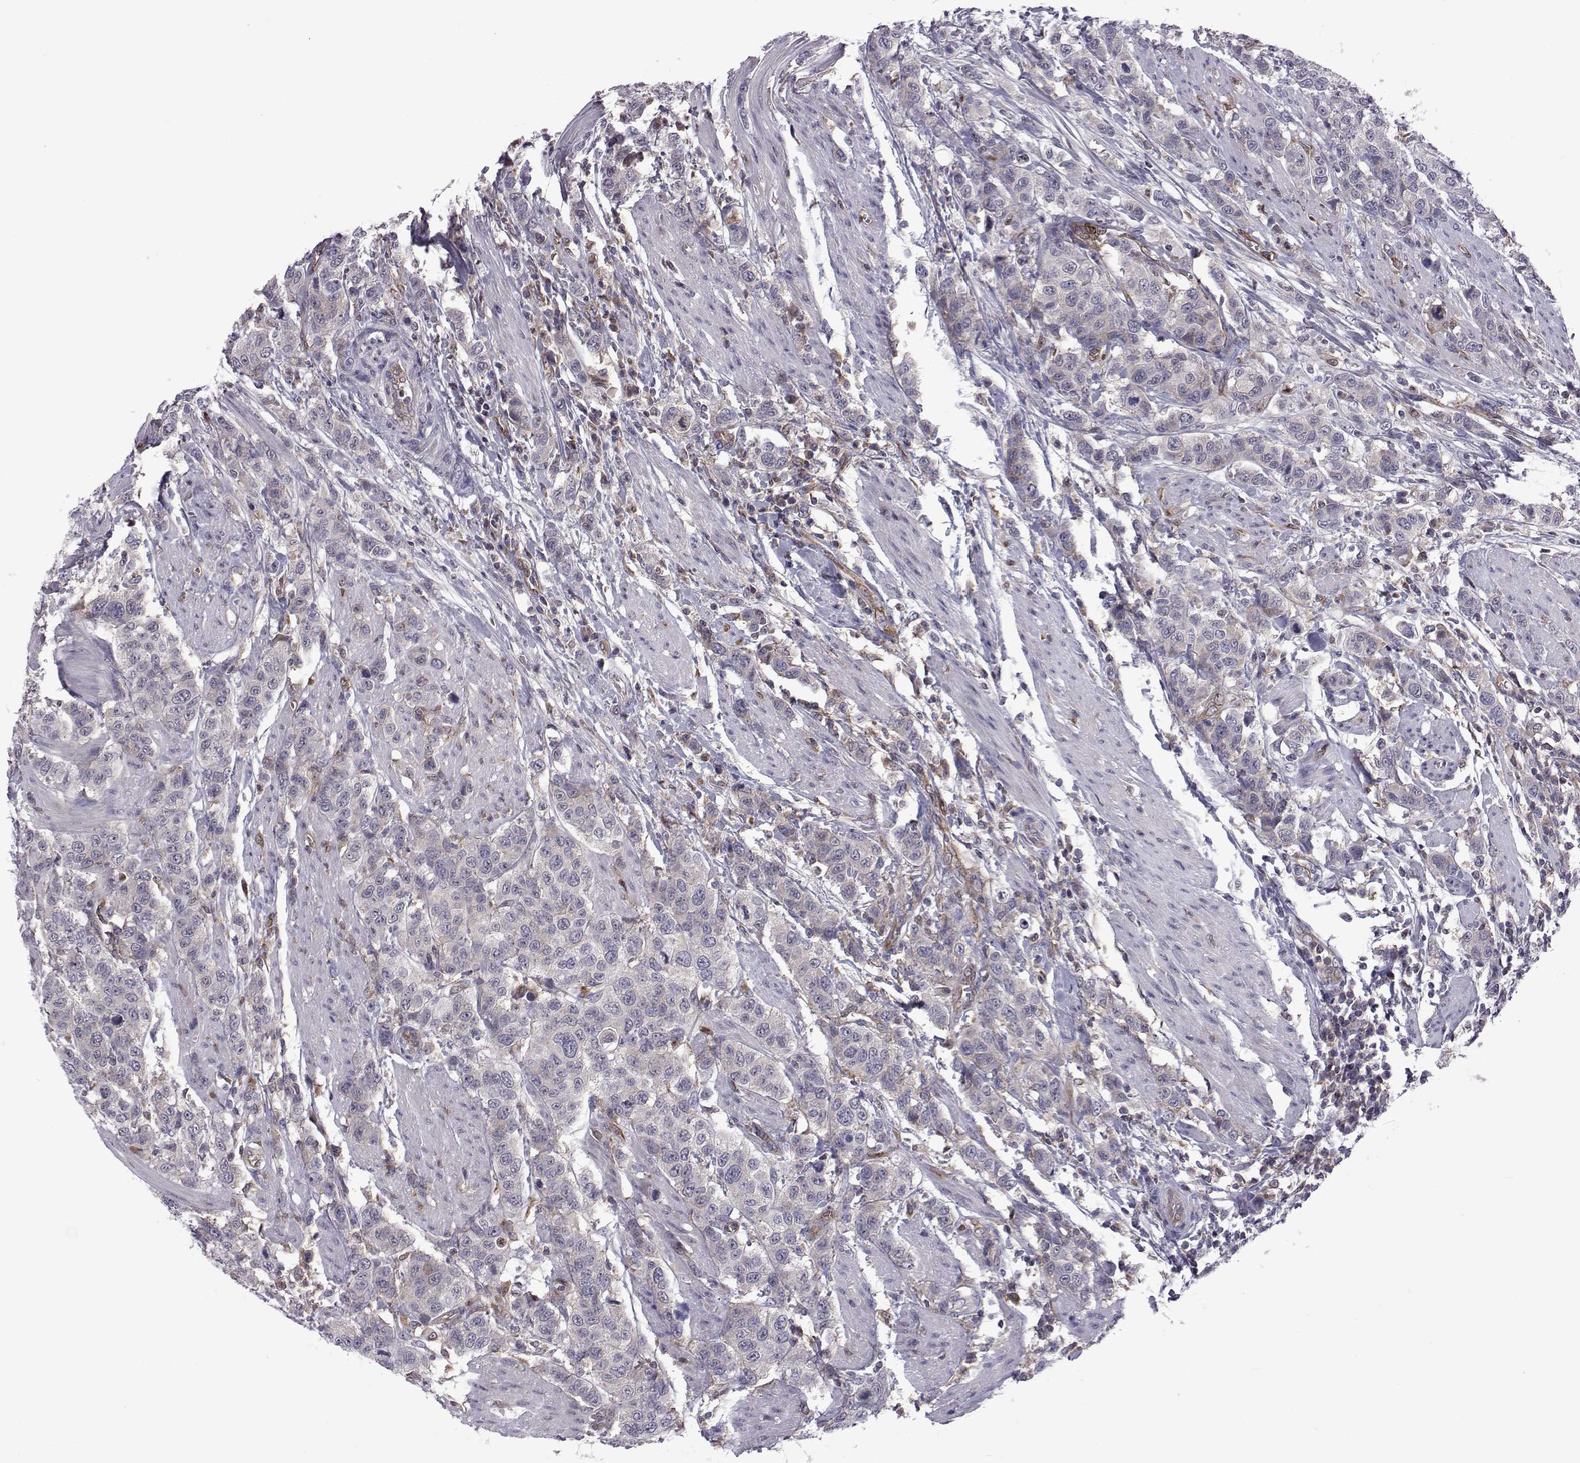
{"staining": {"intensity": "negative", "quantity": "none", "location": "none"}, "tissue": "urothelial cancer", "cell_type": "Tumor cells", "image_type": "cancer", "snomed": [{"axis": "morphology", "description": "Urothelial carcinoma, High grade"}, {"axis": "topography", "description": "Urinary bladder"}], "caption": "Tumor cells are negative for brown protein staining in urothelial cancer. (Immunohistochemistry (ihc), brightfield microscopy, high magnification).", "gene": "TCF15", "patient": {"sex": "female", "age": 58}}